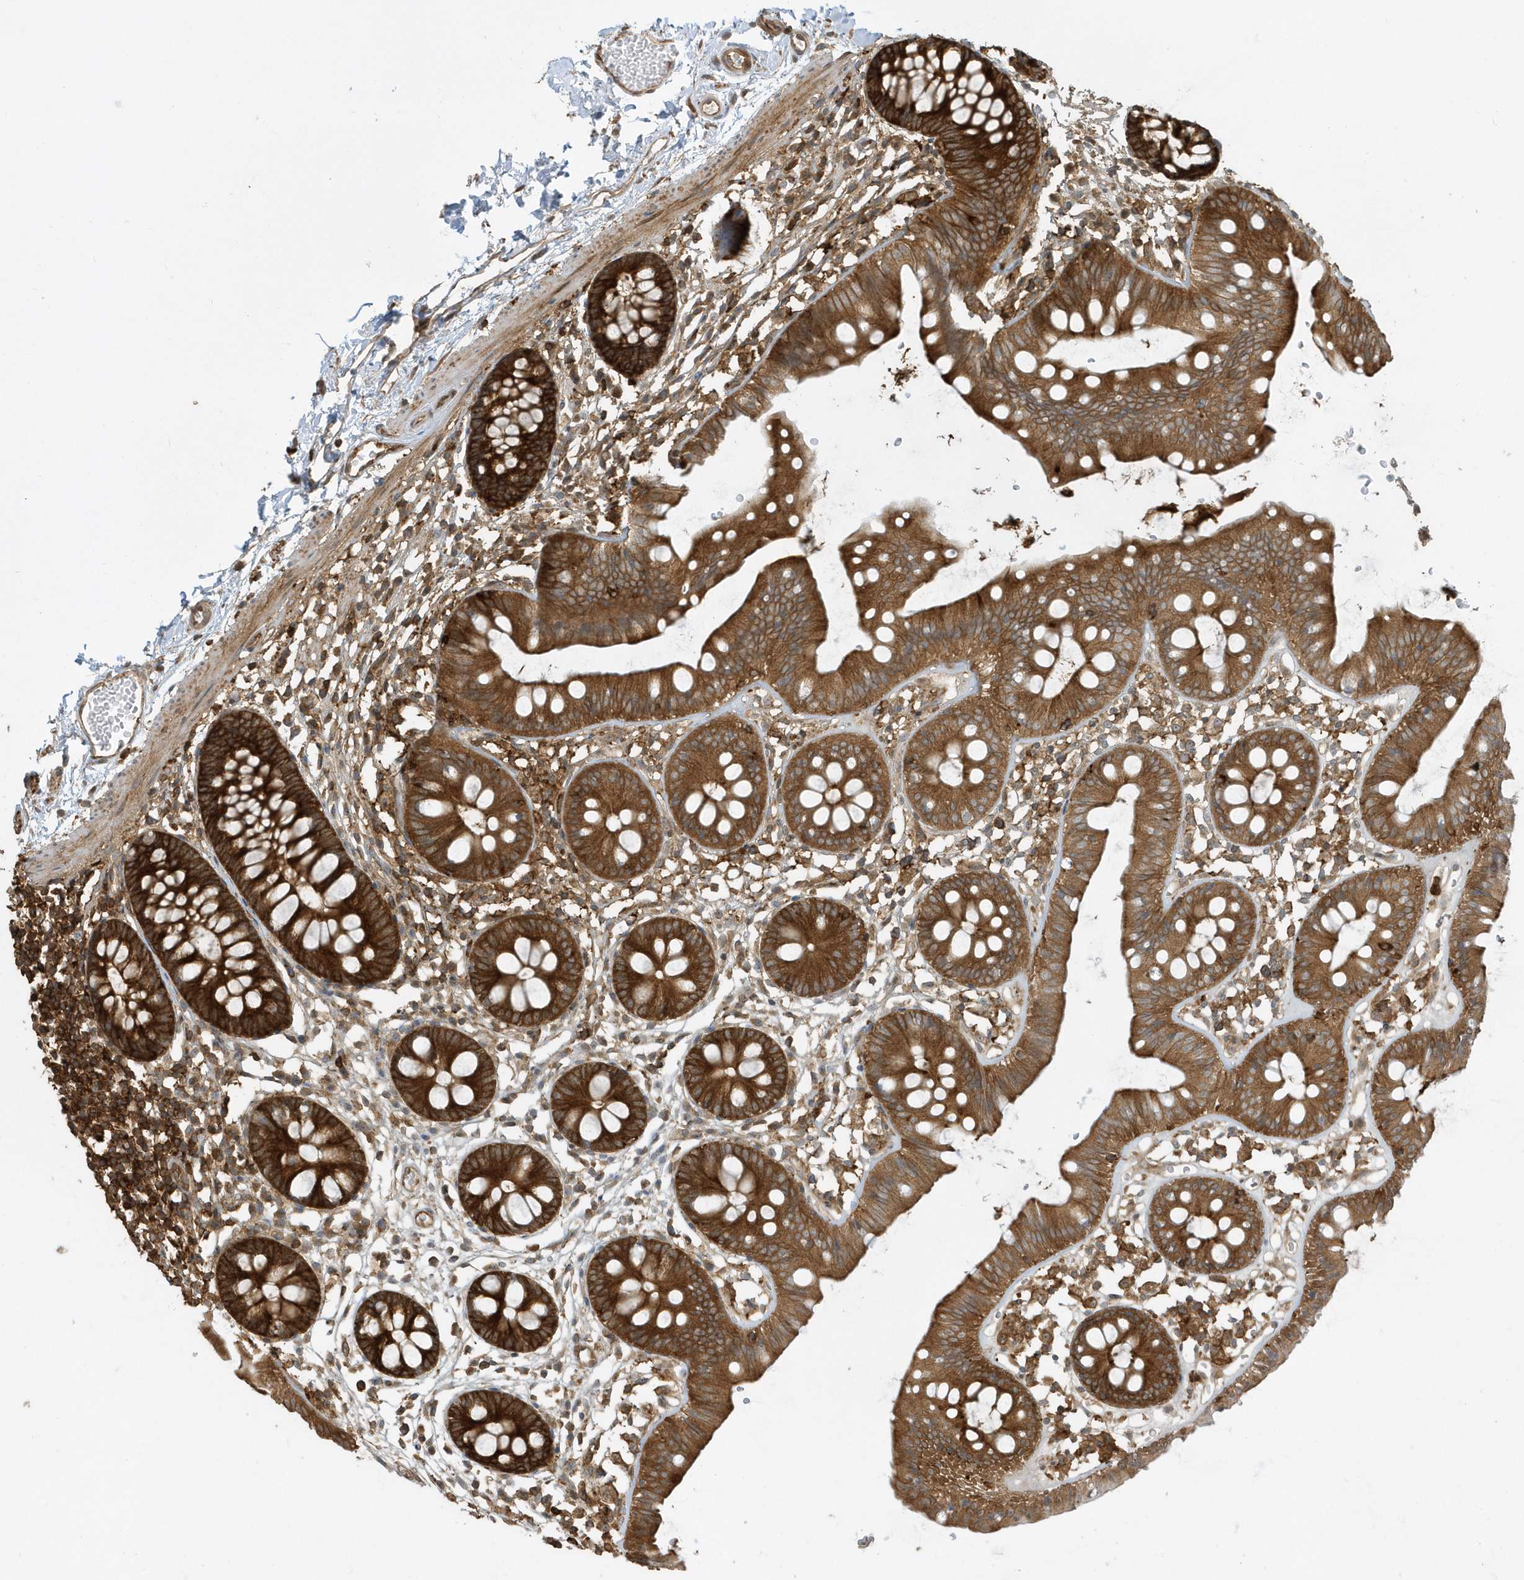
{"staining": {"intensity": "strong", "quantity": ">75%", "location": "cytoplasmic/membranous"}, "tissue": "colon", "cell_type": "Endothelial cells", "image_type": "normal", "snomed": [{"axis": "morphology", "description": "Normal tissue, NOS"}, {"axis": "topography", "description": "Colon"}], "caption": "Brown immunohistochemical staining in normal human colon displays strong cytoplasmic/membranous positivity in about >75% of endothelial cells.", "gene": "CLCN6", "patient": {"sex": "male", "age": 56}}